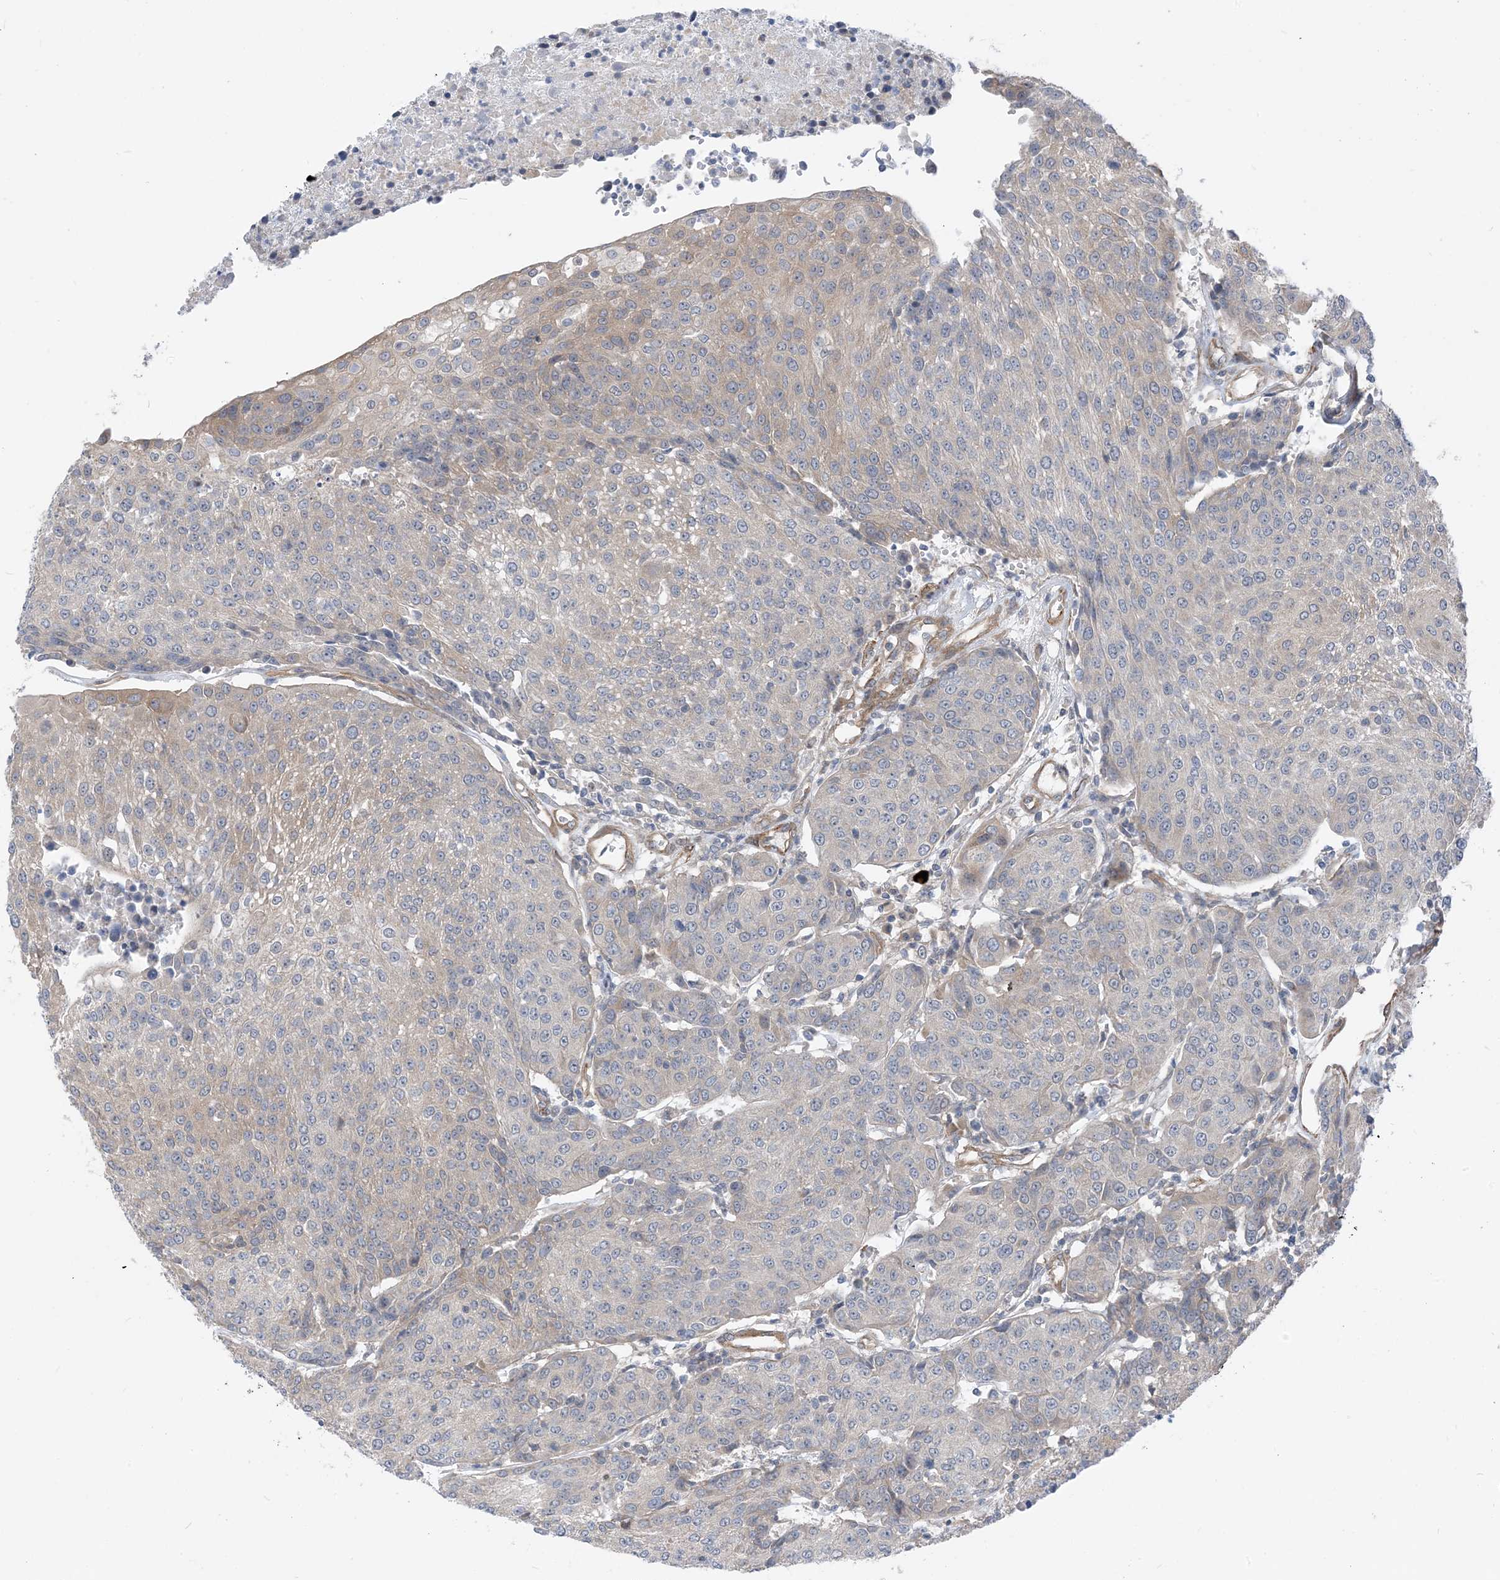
{"staining": {"intensity": "weak", "quantity": "<25%", "location": "cytoplasmic/membranous"}, "tissue": "urothelial cancer", "cell_type": "Tumor cells", "image_type": "cancer", "snomed": [{"axis": "morphology", "description": "Urothelial carcinoma, High grade"}, {"axis": "topography", "description": "Urinary bladder"}], "caption": "Urothelial carcinoma (high-grade) was stained to show a protein in brown. There is no significant staining in tumor cells.", "gene": "PLEKHA3", "patient": {"sex": "female", "age": 85}}